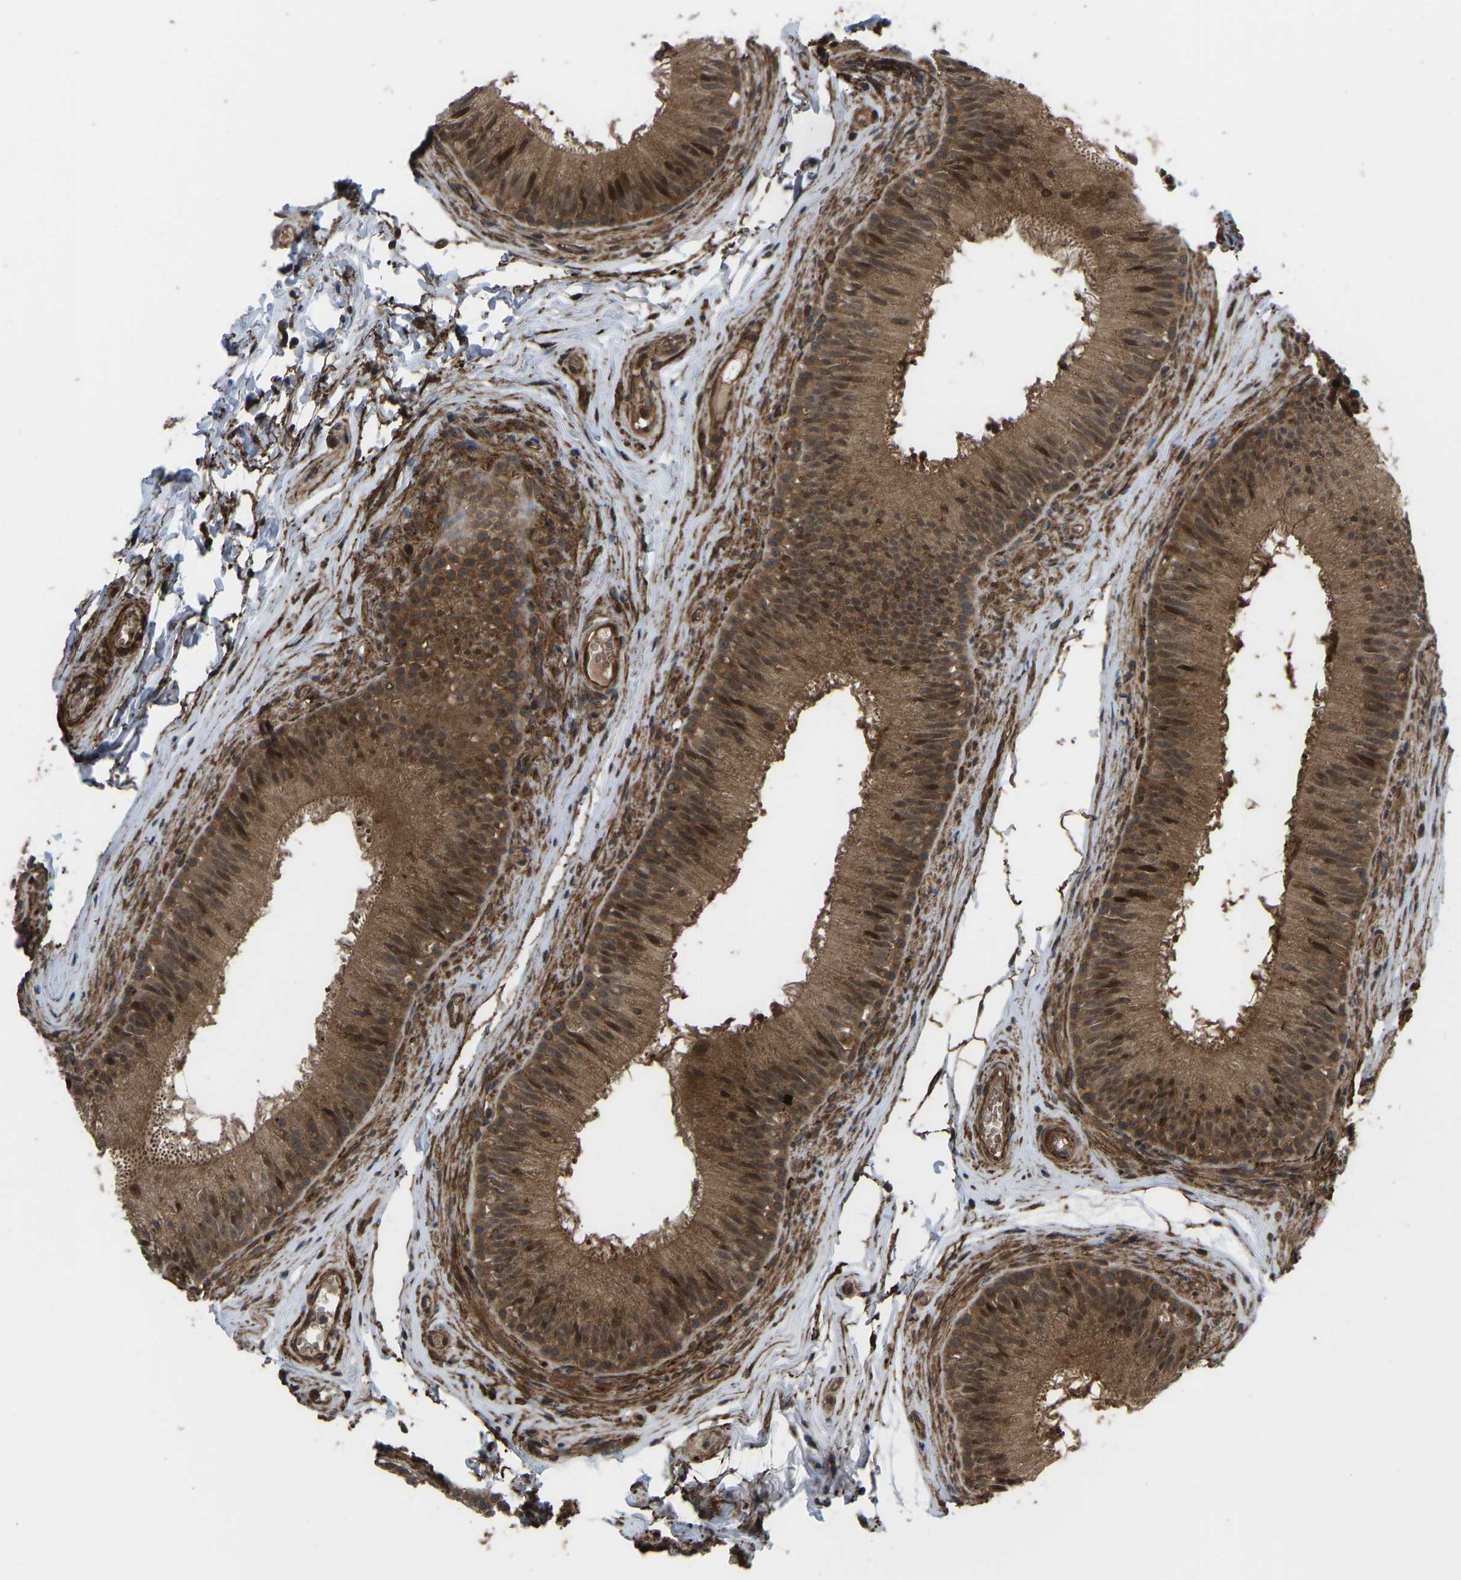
{"staining": {"intensity": "moderate", "quantity": ">75%", "location": "cytoplasmic/membranous,nuclear"}, "tissue": "epididymis", "cell_type": "Glandular cells", "image_type": "normal", "snomed": [{"axis": "morphology", "description": "Normal tissue, NOS"}, {"axis": "topography", "description": "Testis"}, {"axis": "topography", "description": "Epididymis"}], "caption": "Human epididymis stained for a protein (brown) demonstrates moderate cytoplasmic/membranous,nuclear positive staining in about >75% of glandular cells.", "gene": "CYP7B1", "patient": {"sex": "male", "age": 36}}